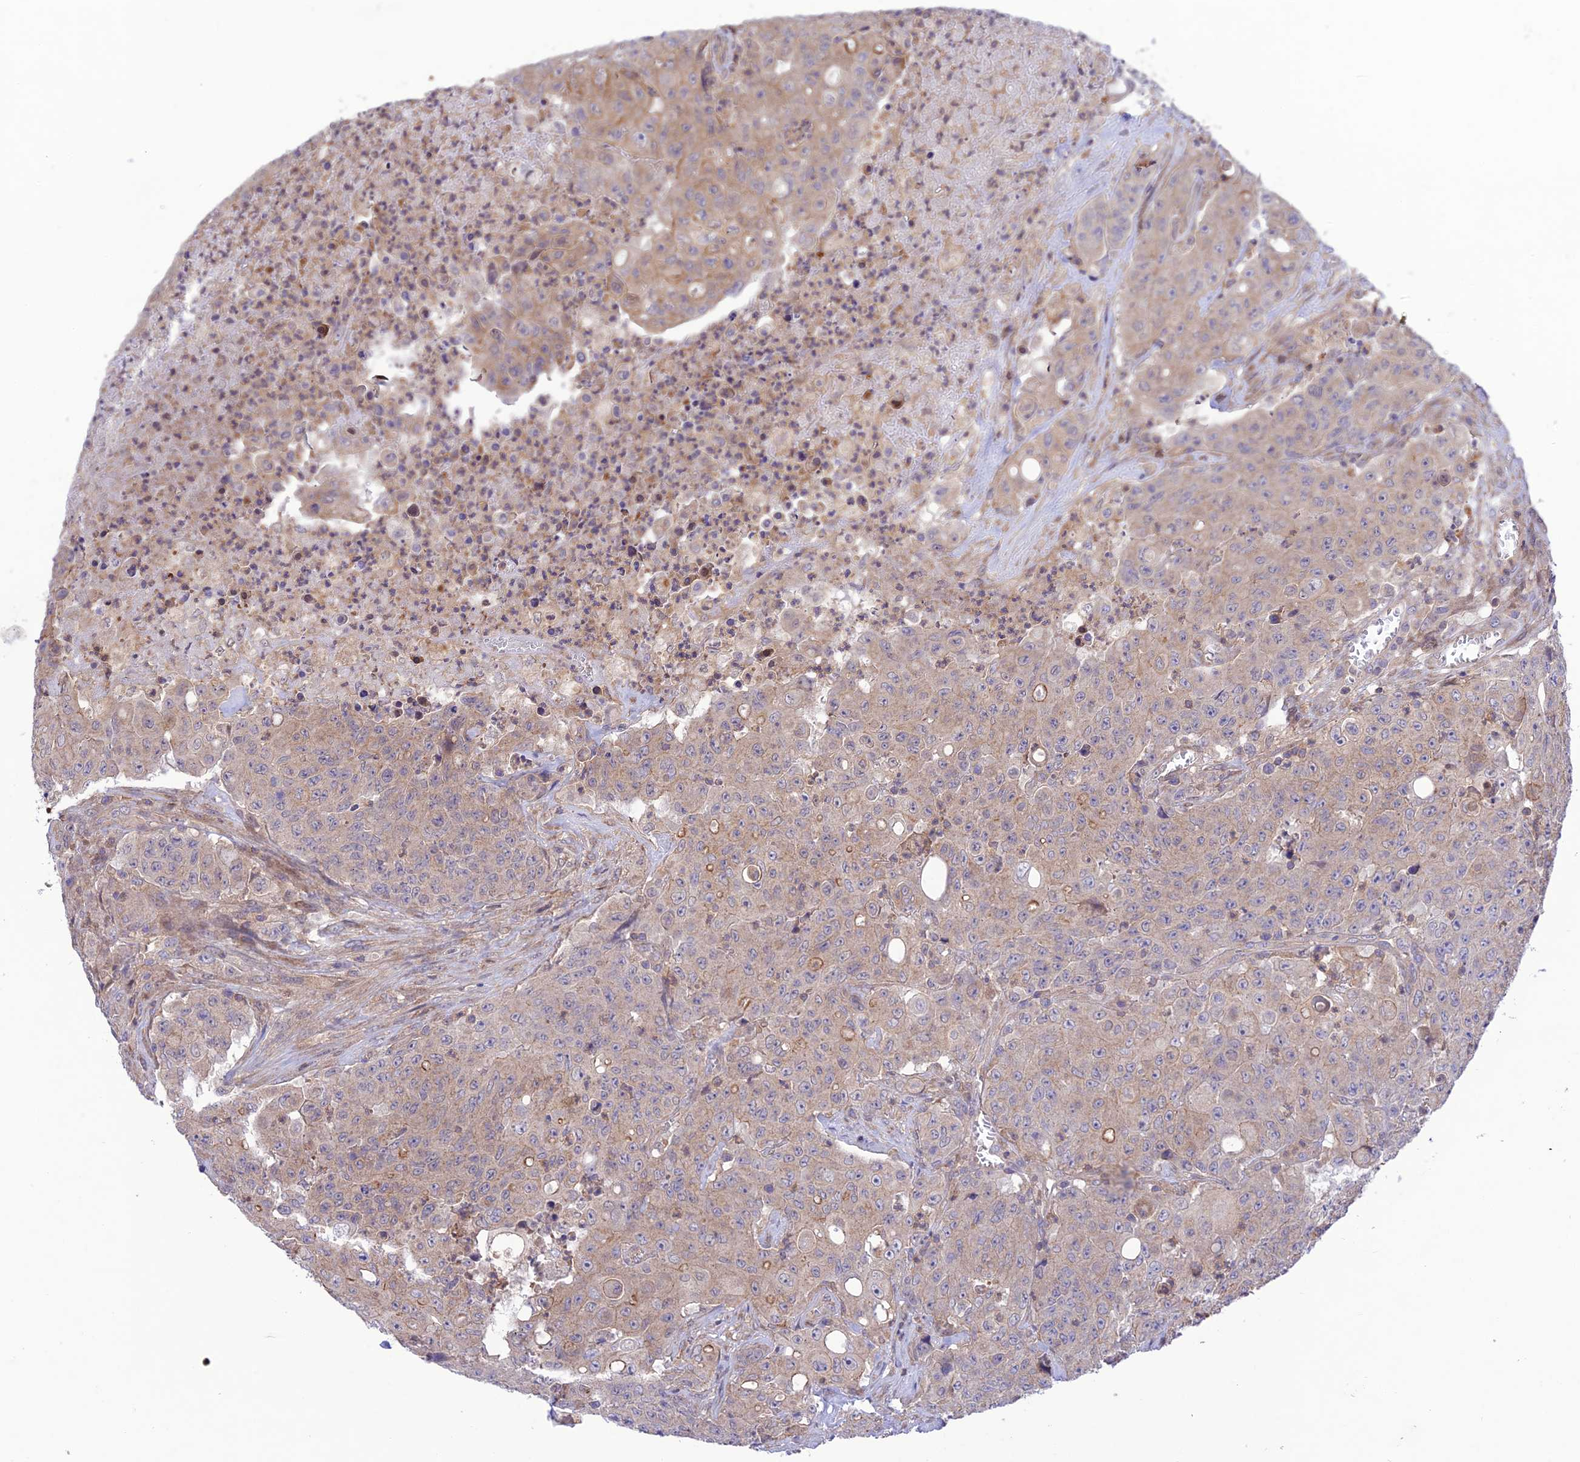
{"staining": {"intensity": "weak", "quantity": "25%-75%", "location": "cytoplasmic/membranous"}, "tissue": "colorectal cancer", "cell_type": "Tumor cells", "image_type": "cancer", "snomed": [{"axis": "morphology", "description": "Adenocarcinoma, NOS"}, {"axis": "topography", "description": "Colon"}], "caption": "Immunohistochemistry (IHC) histopathology image of colorectal adenocarcinoma stained for a protein (brown), which displays low levels of weak cytoplasmic/membranous expression in approximately 25%-75% of tumor cells.", "gene": "FCHSD1", "patient": {"sex": "male", "age": 51}}